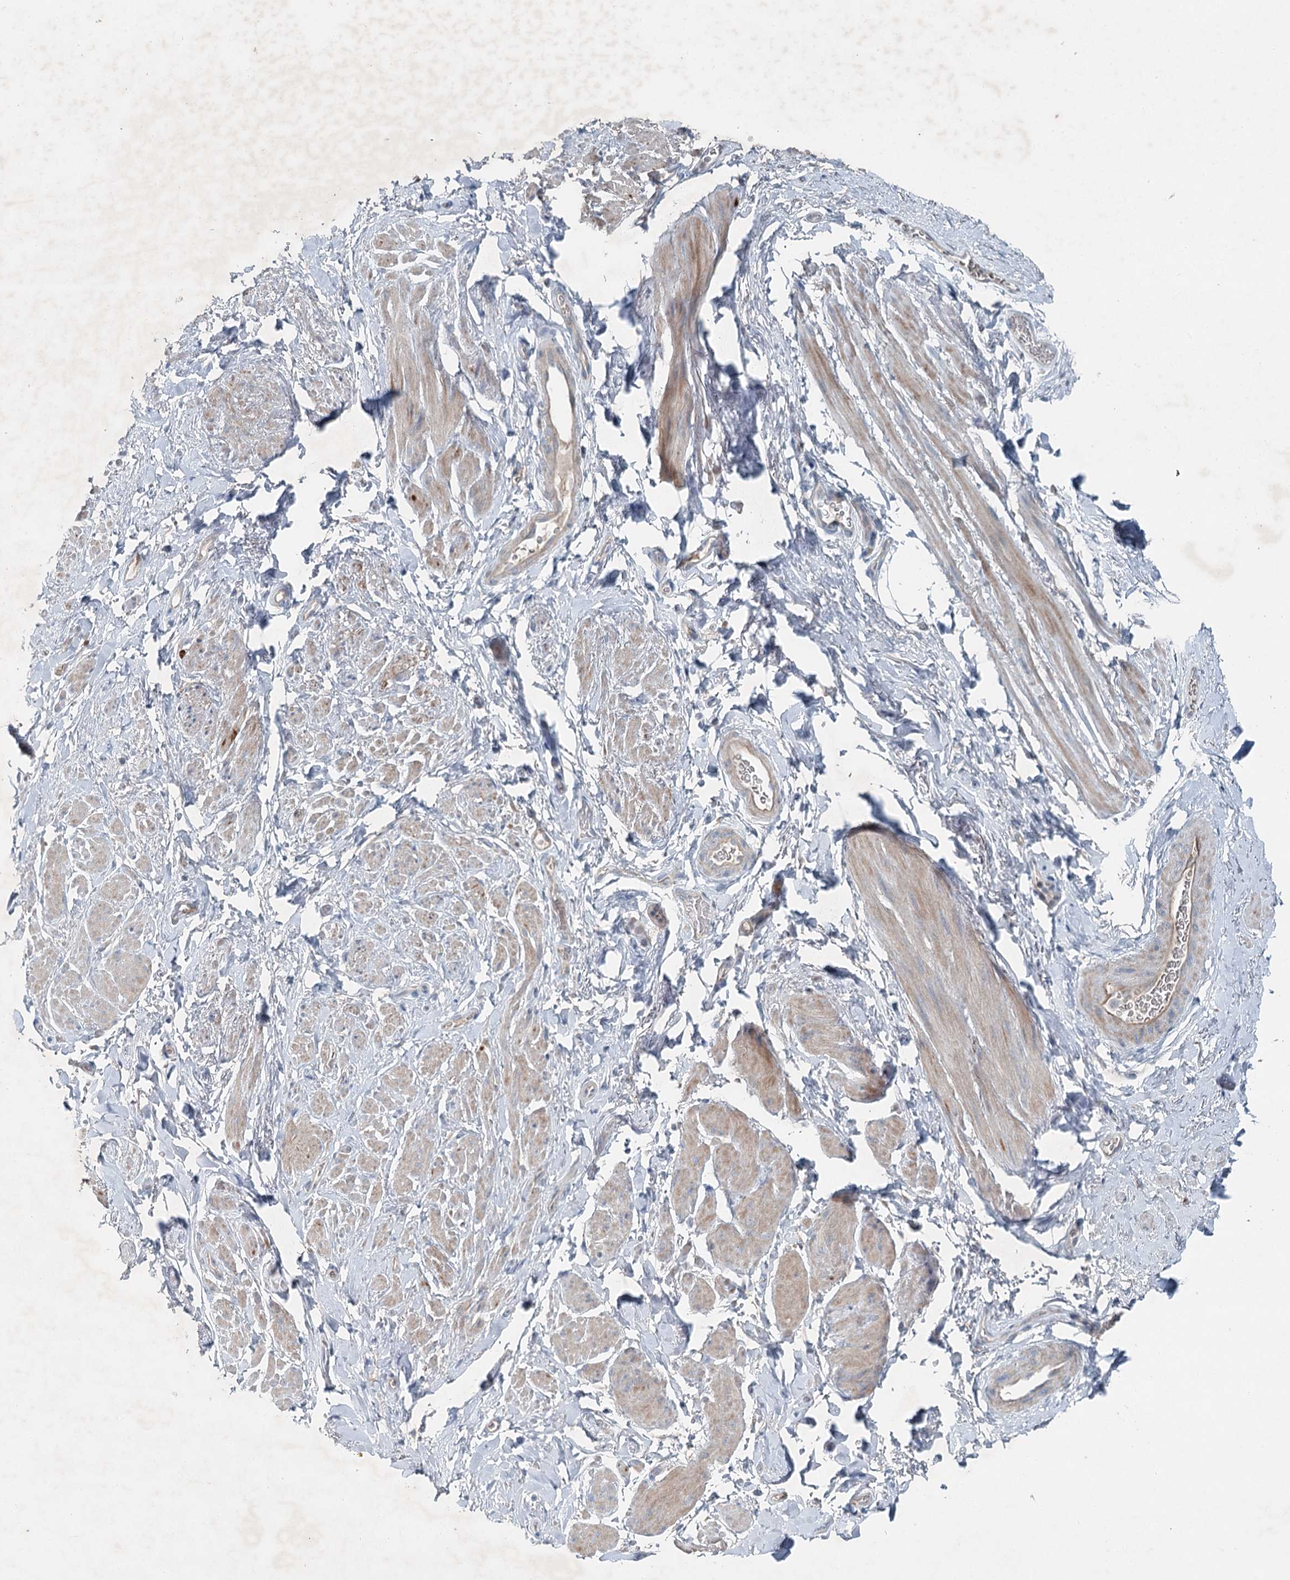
{"staining": {"intensity": "weak", "quantity": "<25%", "location": "cytoplasmic/membranous"}, "tissue": "smooth muscle", "cell_type": "Smooth muscle cells", "image_type": "normal", "snomed": [{"axis": "morphology", "description": "Normal tissue, NOS"}, {"axis": "topography", "description": "Smooth muscle"}, {"axis": "topography", "description": "Peripheral nerve tissue"}], "caption": "High power microscopy image of an IHC image of benign smooth muscle, revealing no significant positivity in smooth muscle cells.", "gene": "CHCHD5", "patient": {"sex": "male", "age": 69}}